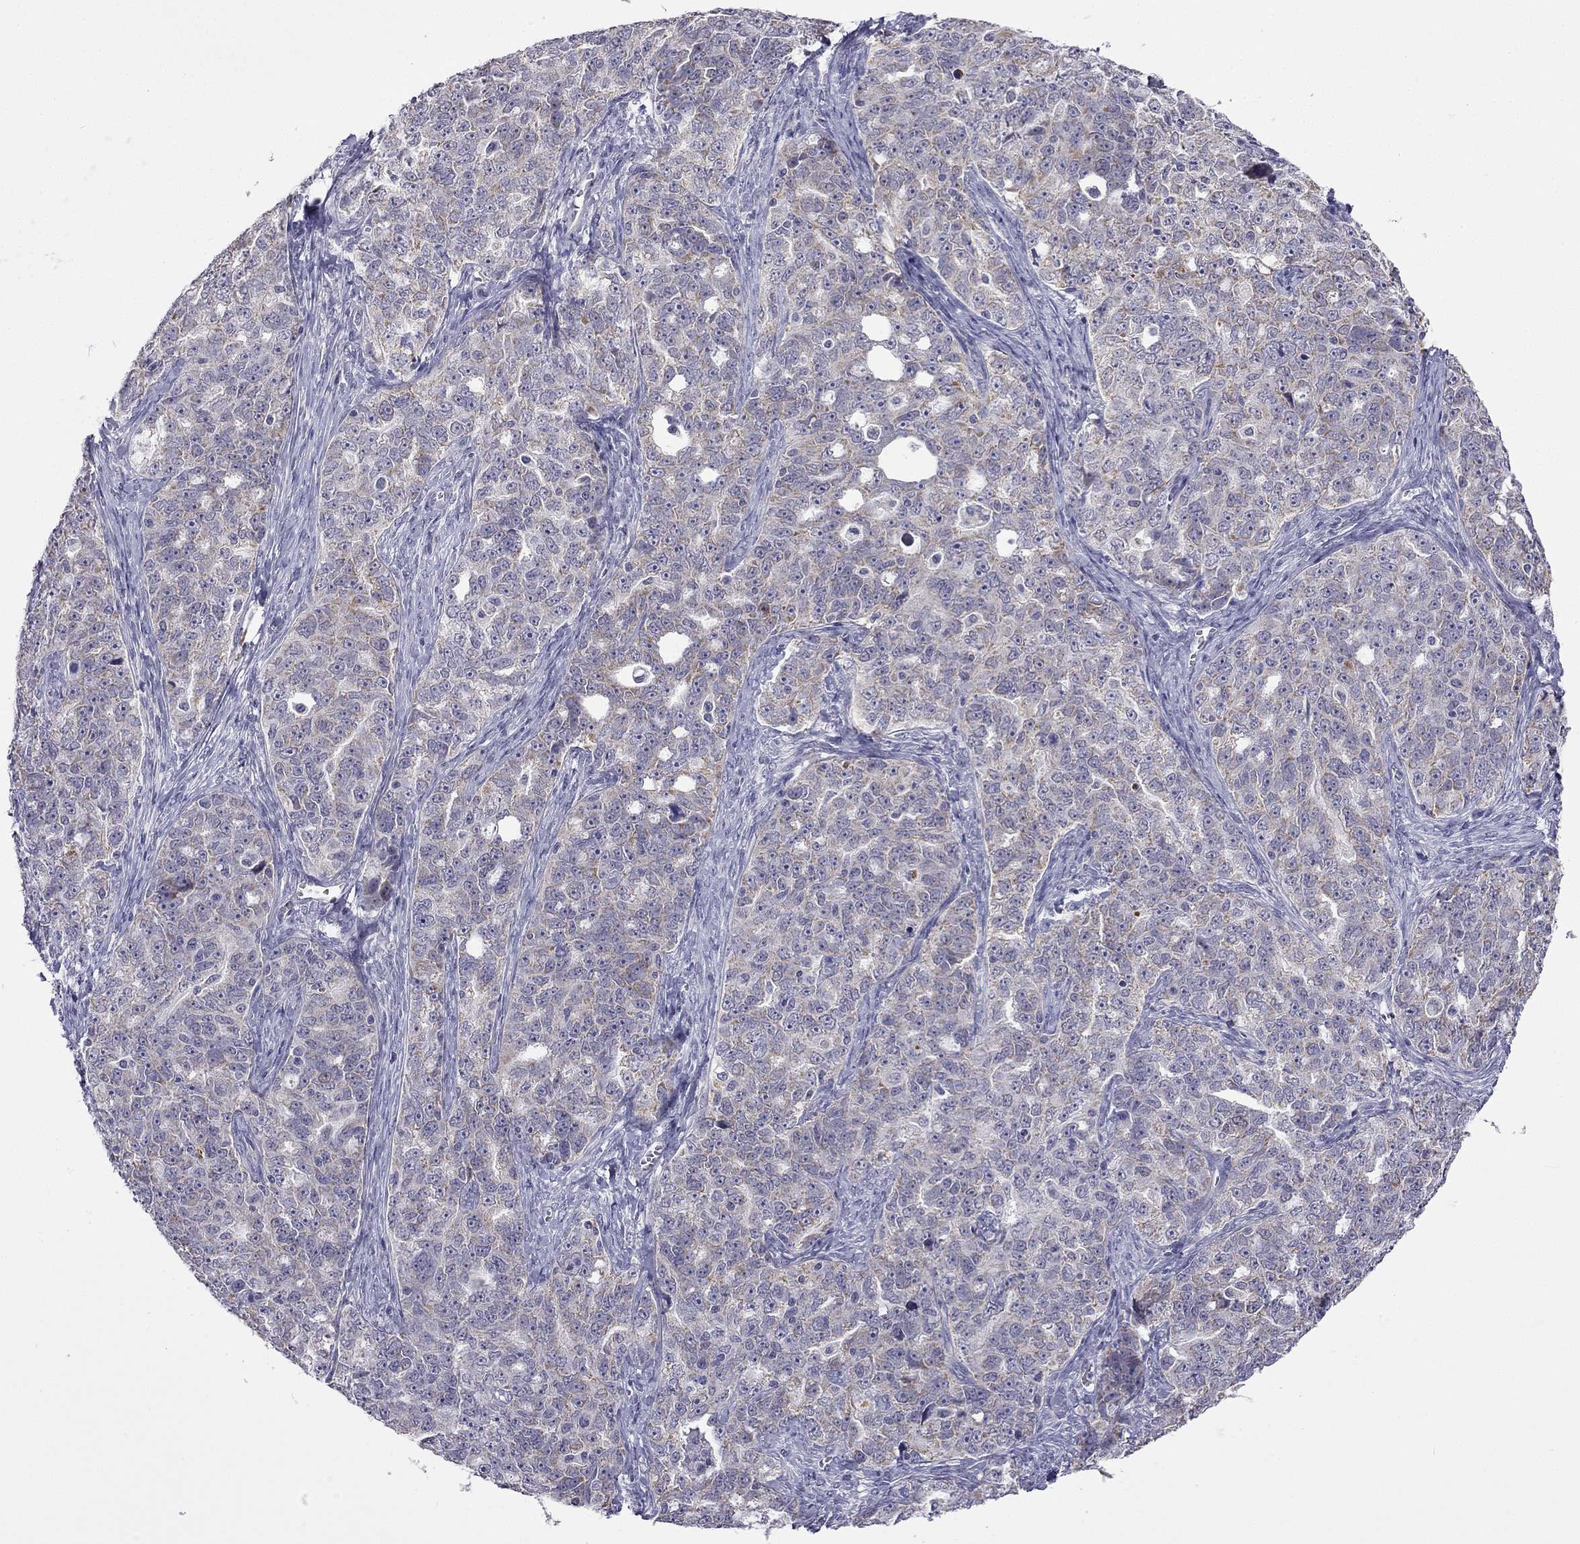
{"staining": {"intensity": "weak", "quantity": "25%-75%", "location": "cytoplasmic/membranous"}, "tissue": "ovarian cancer", "cell_type": "Tumor cells", "image_type": "cancer", "snomed": [{"axis": "morphology", "description": "Cystadenocarcinoma, serous, NOS"}, {"axis": "topography", "description": "Ovary"}], "caption": "Ovarian cancer tissue shows weak cytoplasmic/membranous staining in about 25%-75% of tumor cells", "gene": "C5orf49", "patient": {"sex": "female", "age": 51}}